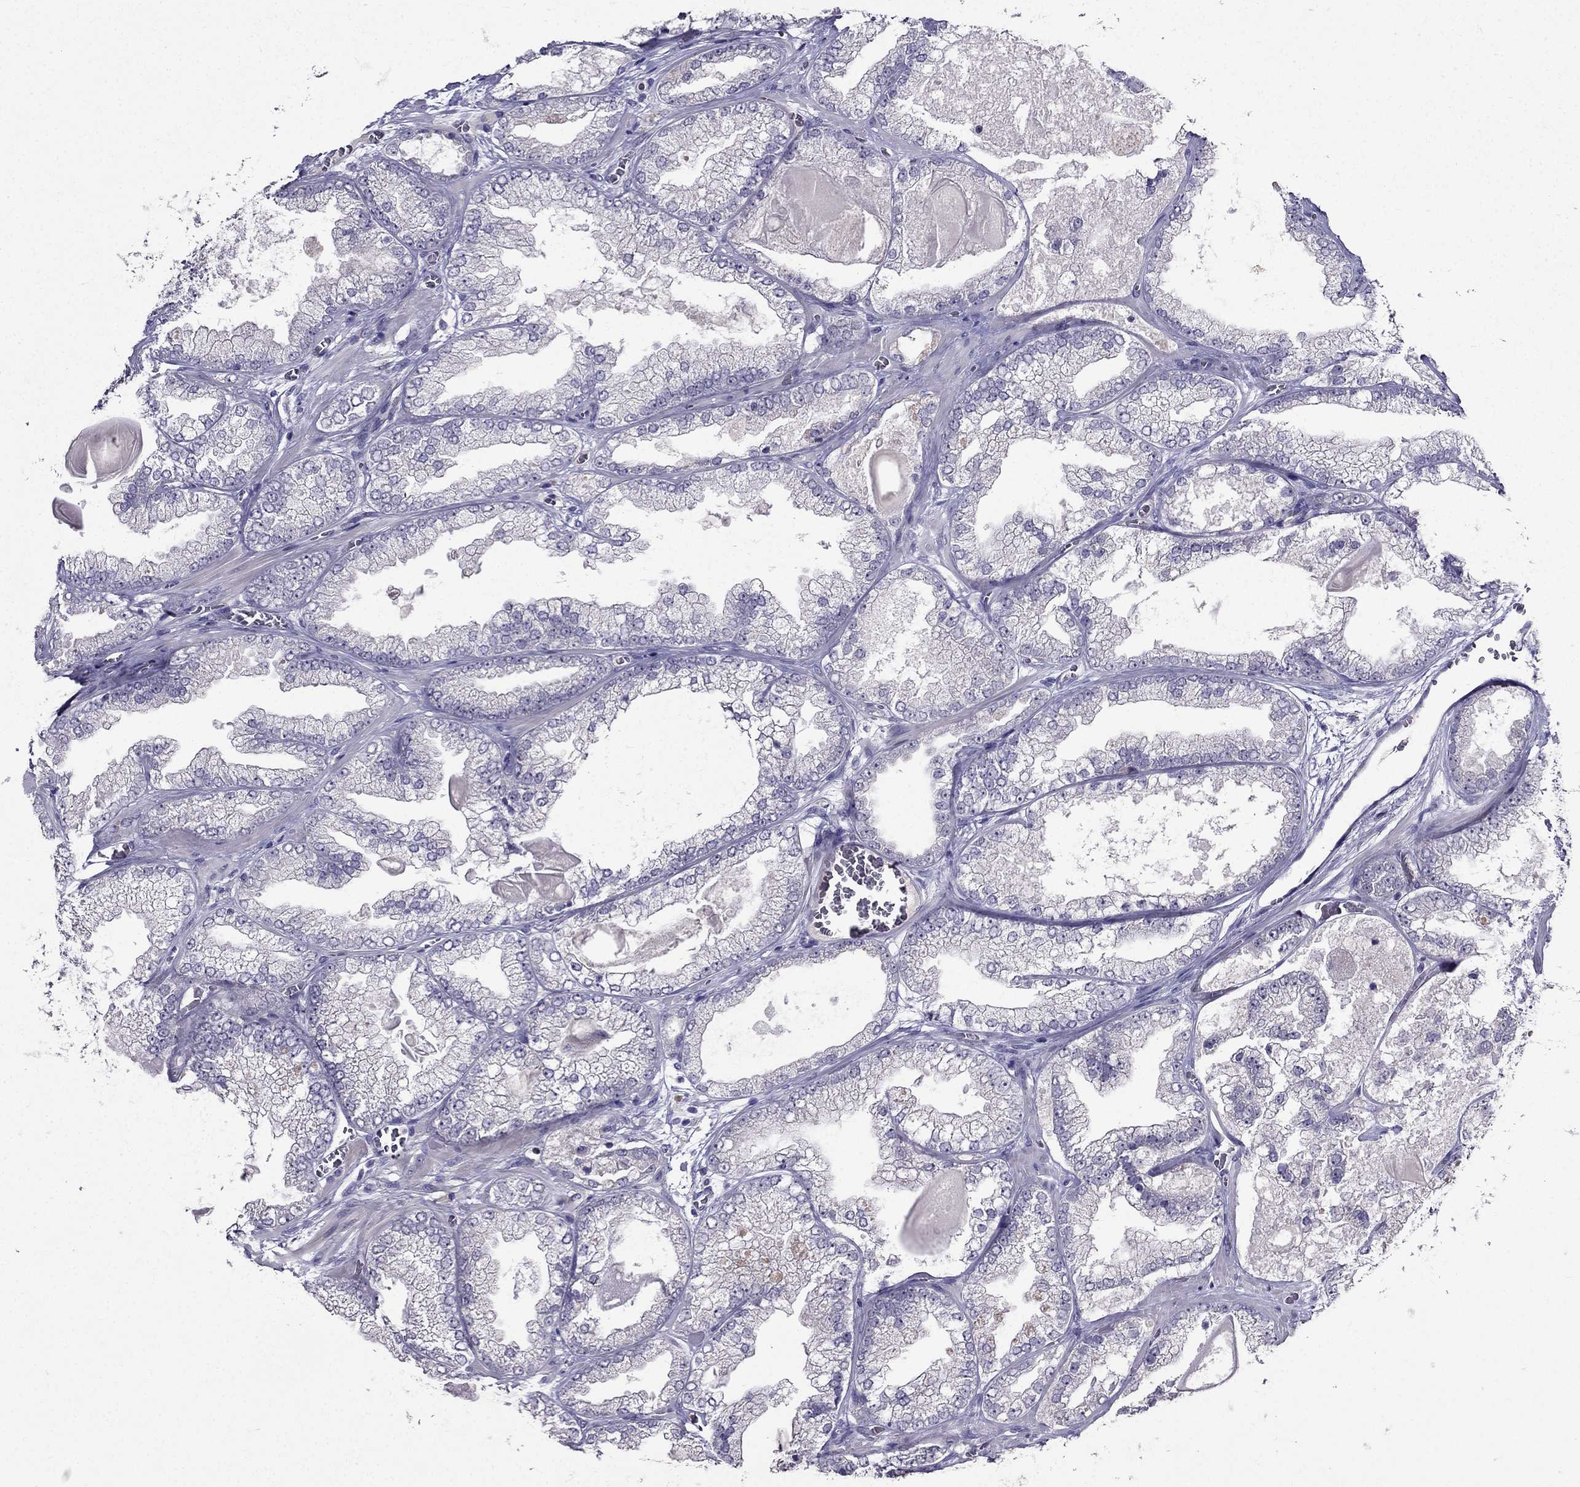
{"staining": {"intensity": "negative", "quantity": "none", "location": "none"}, "tissue": "prostate cancer", "cell_type": "Tumor cells", "image_type": "cancer", "snomed": [{"axis": "morphology", "description": "Adenocarcinoma, Low grade"}, {"axis": "topography", "description": "Prostate"}], "caption": "This photomicrograph is of prostate cancer stained with immunohistochemistry to label a protein in brown with the nuclei are counter-stained blue. There is no positivity in tumor cells.", "gene": "DUSP15", "patient": {"sex": "male", "age": 57}}